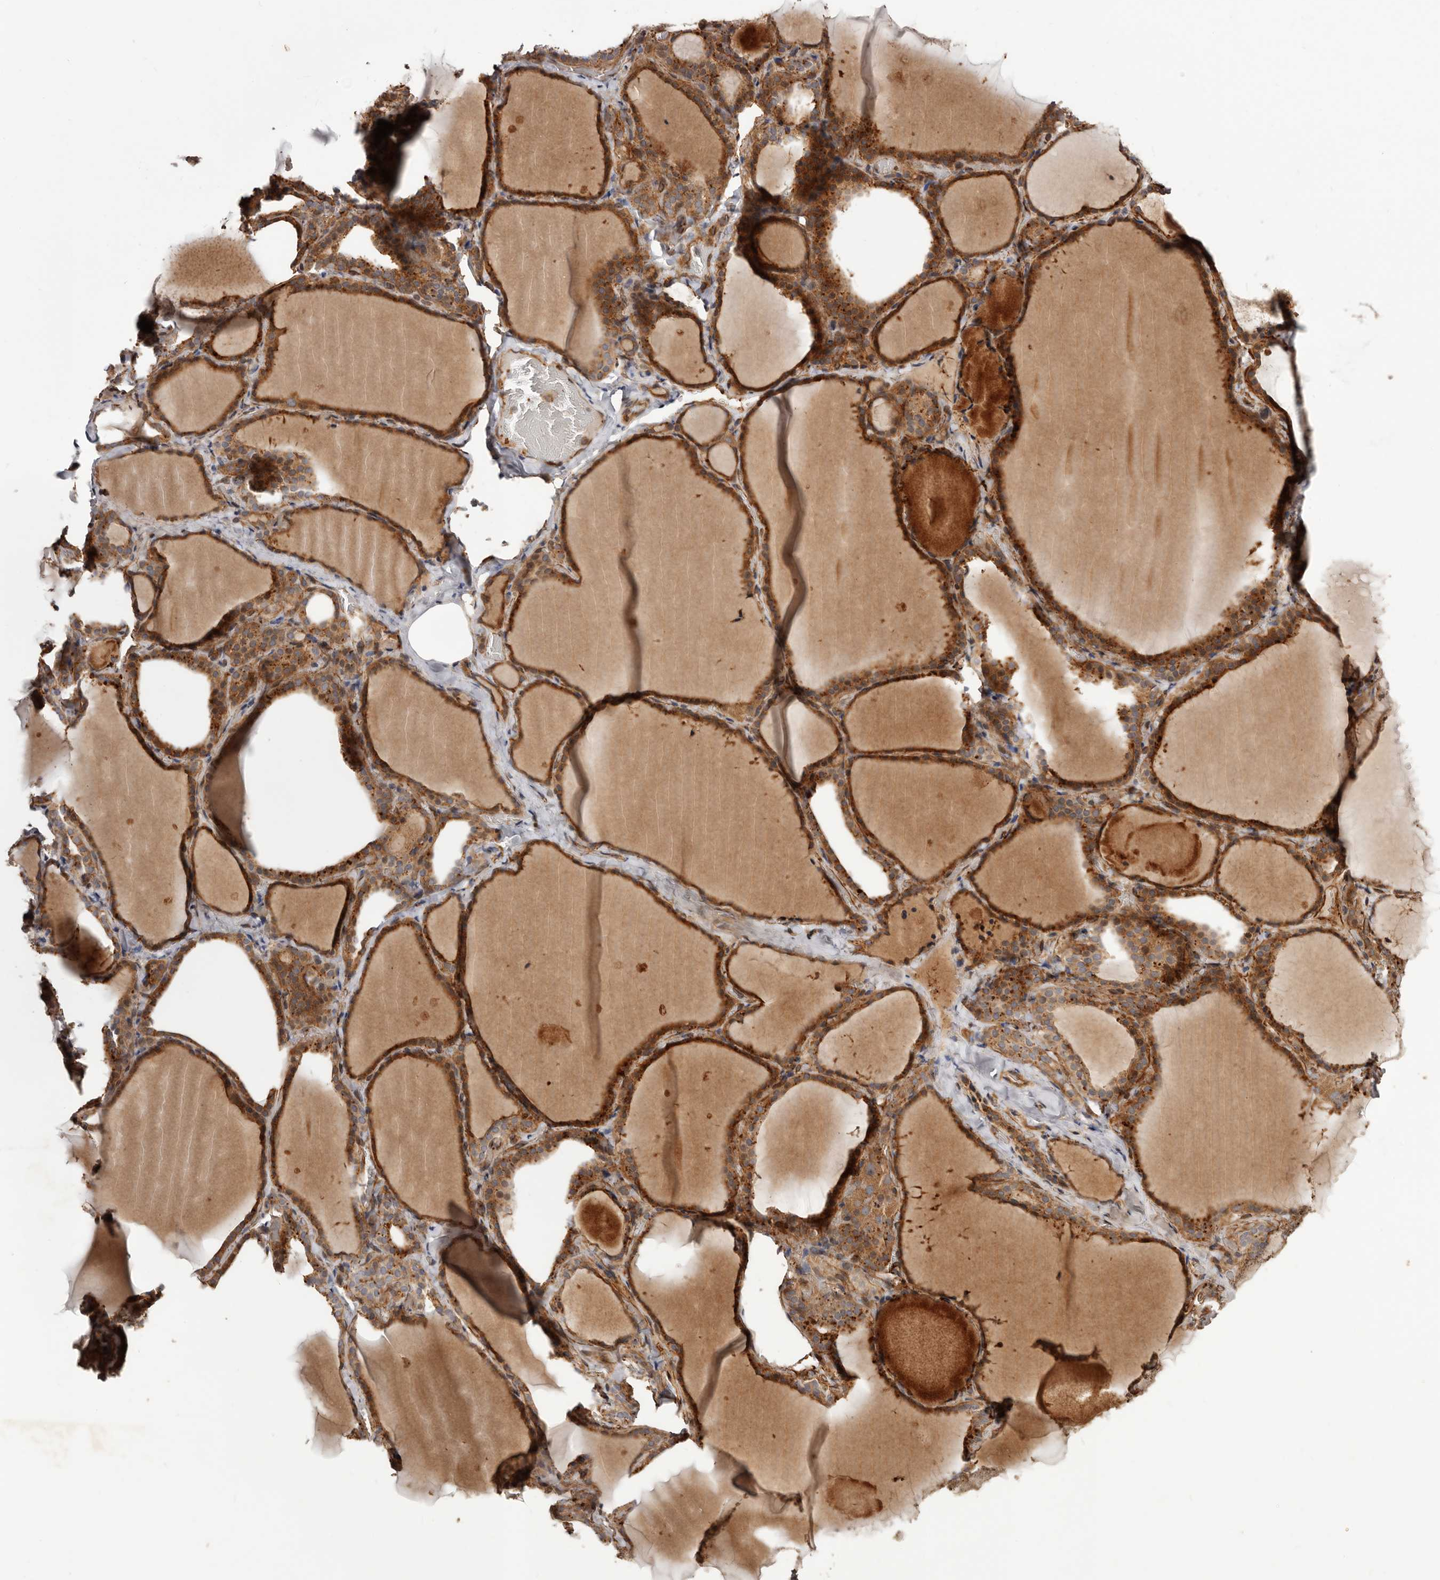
{"staining": {"intensity": "moderate", "quantity": ">75%", "location": "cytoplasmic/membranous"}, "tissue": "thyroid gland", "cell_type": "Glandular cells", "image_type": "normal", "snomed": [{"axis": "morphology", "description": "Normal tissue, NOS"}, {"axis": "topography", "description": "Thyroid gland"}], "caption": "IHC (DAB) staining of unremarkable human thyroid gland reveals moderate cytoplasmic/membranous protein positivity in approximately >75% of glandular cells.", "gene": "GTPBP1", "patient": {"sex": "female", "age": 22}}